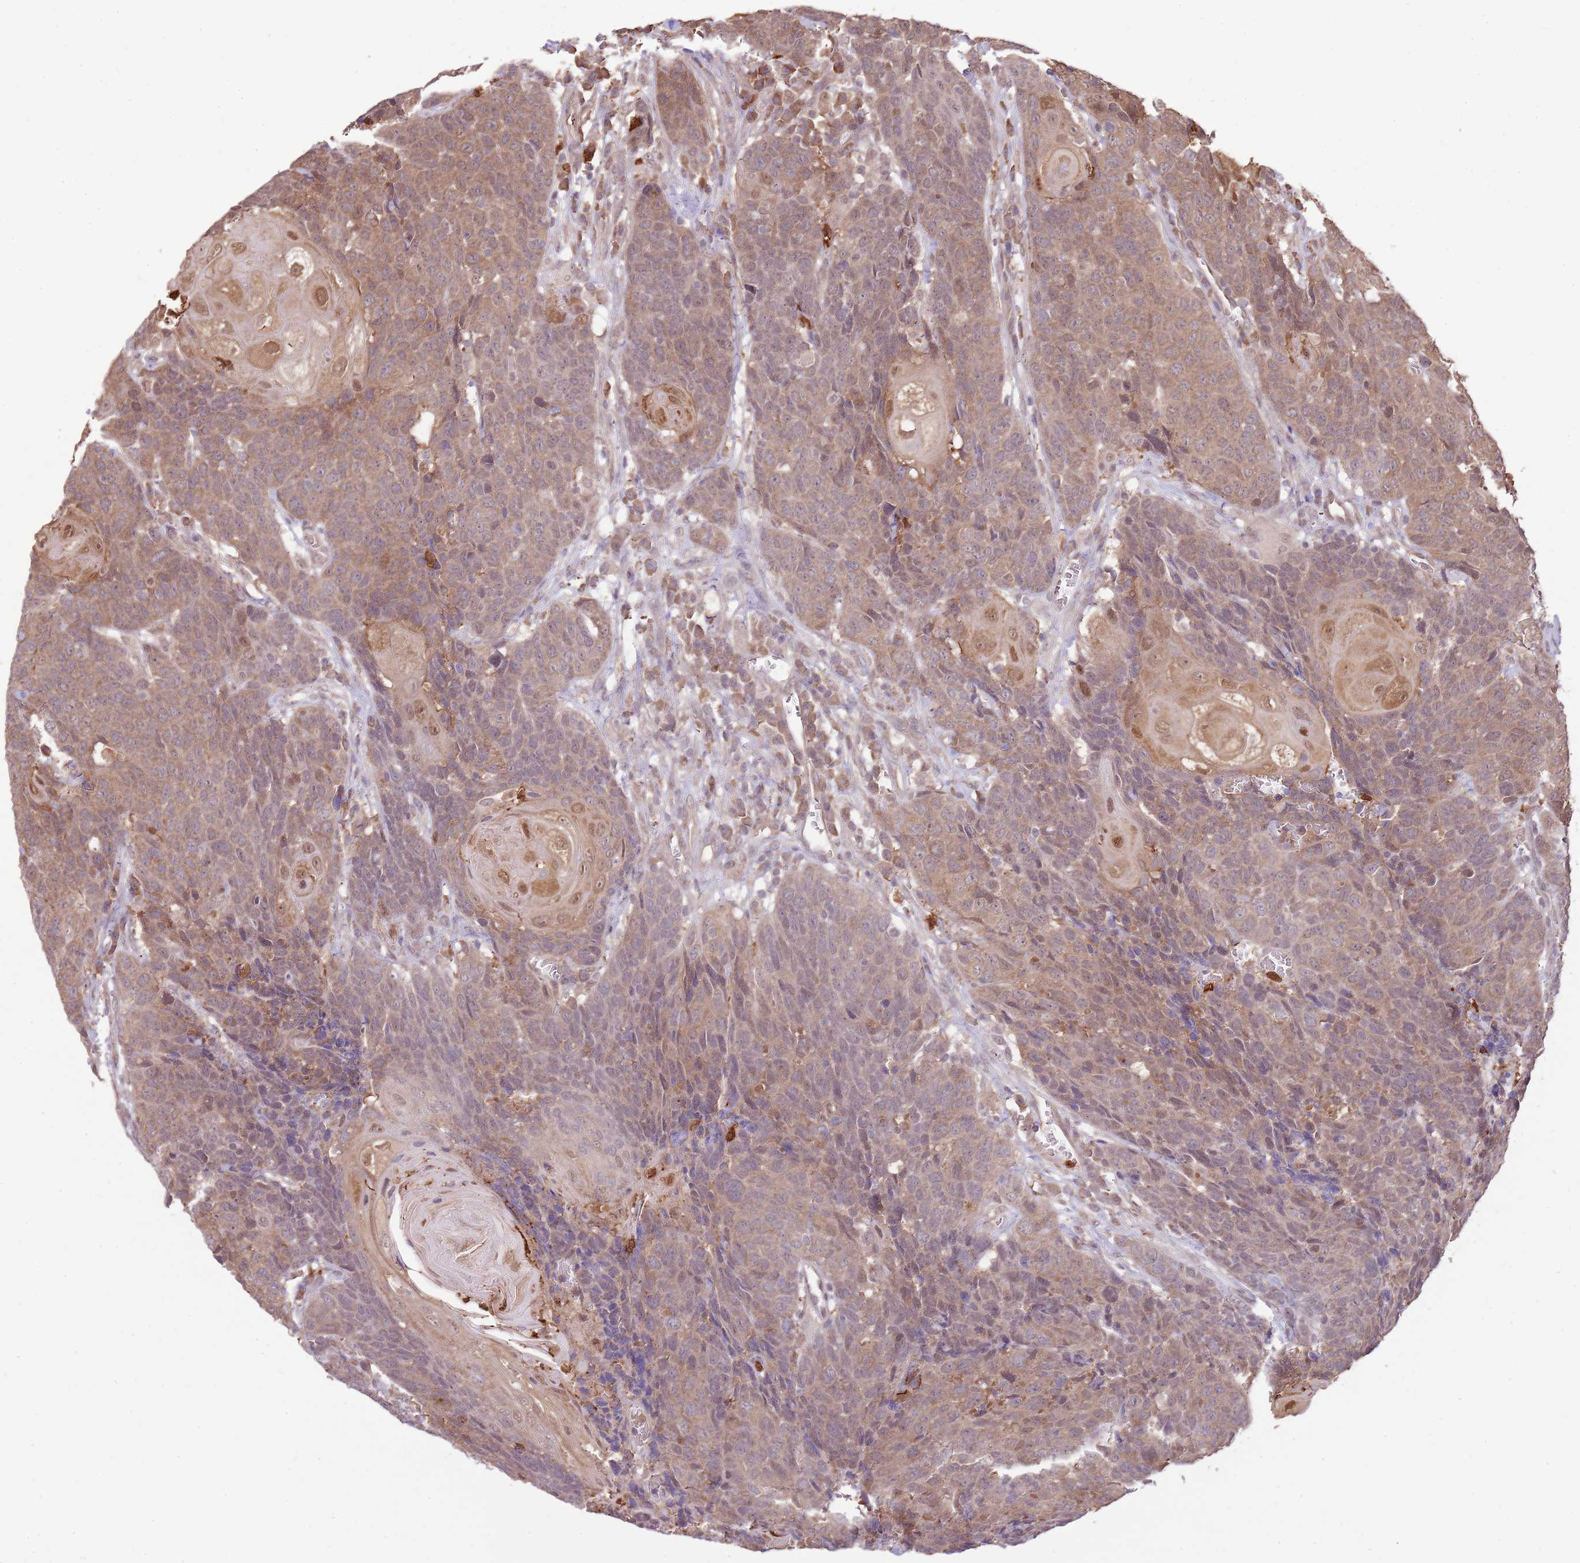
{"staining": {"intensity": "moderate", "quantity": ">75%", "location": "cytoplasmic/membranous"}, "tissue": "head and neck cancer", "cell_type": "Tumor cells", "image_type": "cancer", "snomed": [{"axis": "morphology", "description": "Squamous cell carcinoma, NOS"}, {"axis": "topography", "description": "Head-Neck"}], "caption": "Protein staining of head and neck squamous cell carcinoma tissue displays moderate cytoplasmic/membranous staining in about >75% of tumor cells.", "gene": "AMIGO1", "patient": {"sex": "male", "age": 66}}